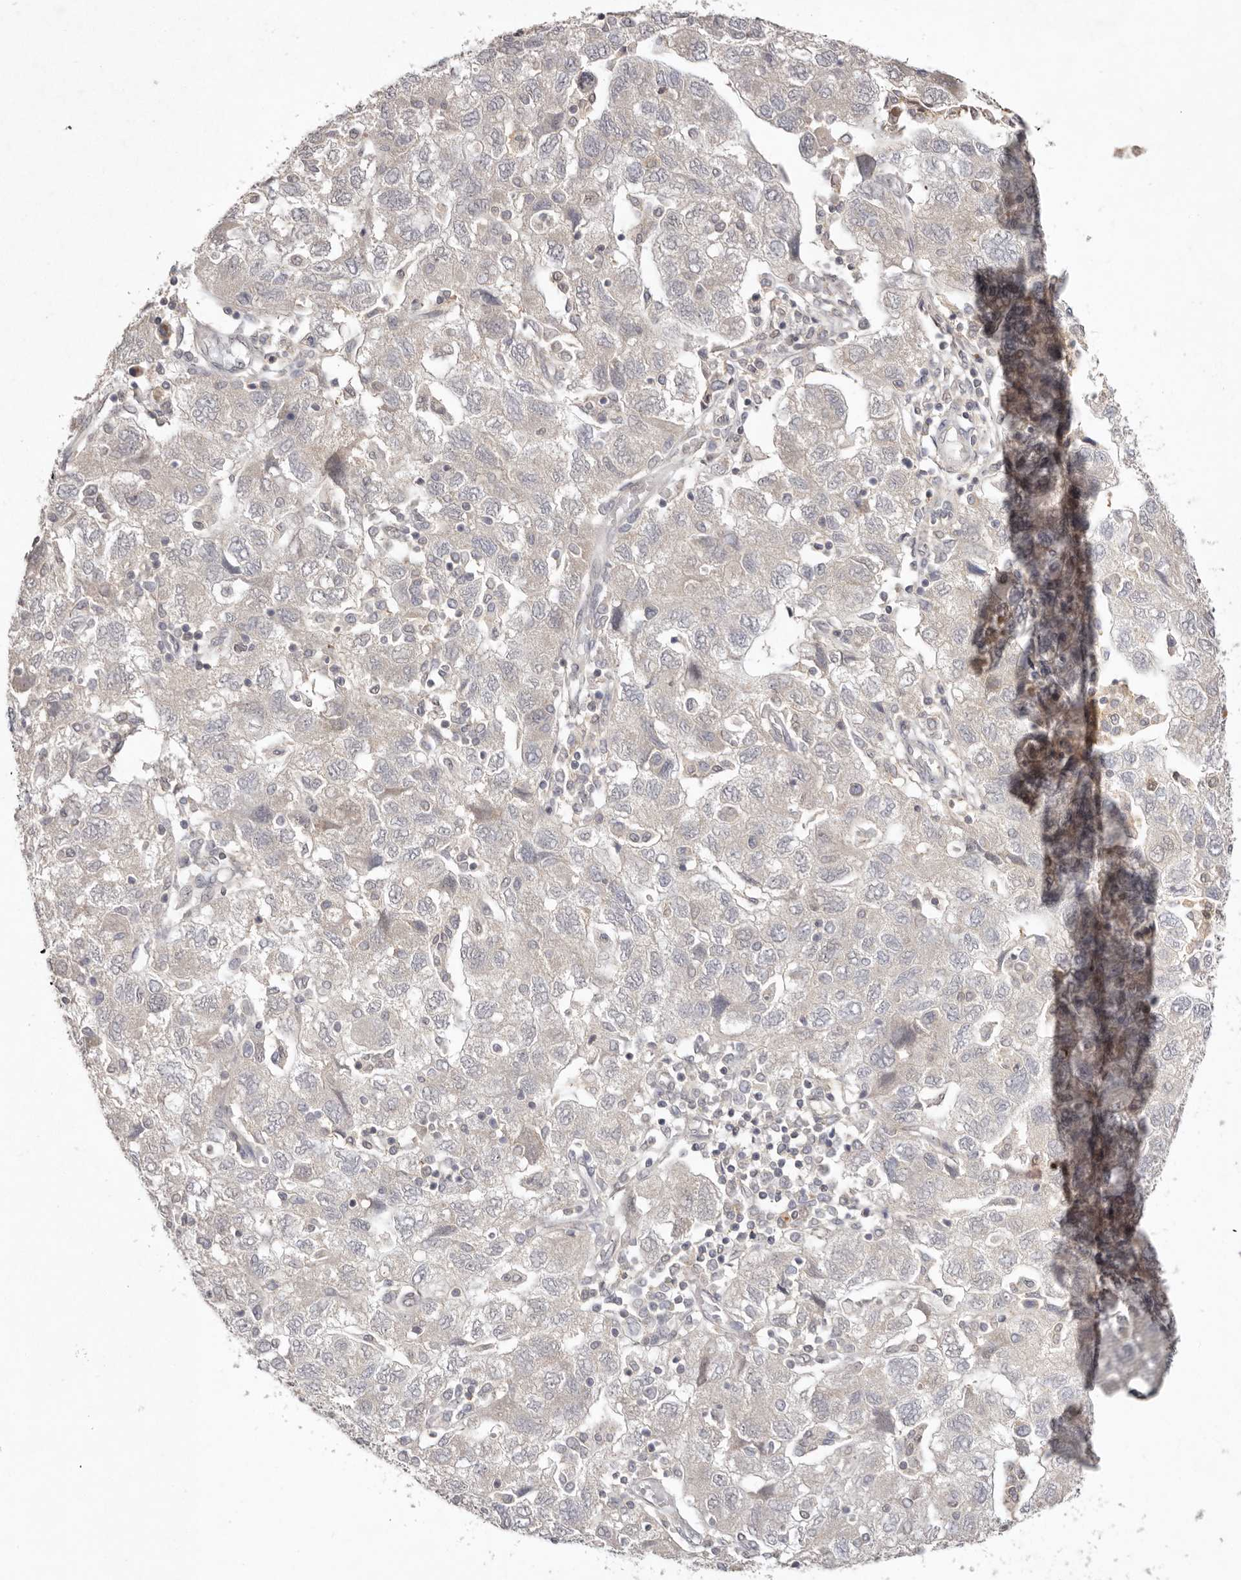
{"staining": {"intensity": "negative", "quantity": "none", "location": "none"}, "tissue": "ovarian cancer", "cell_type": "Tumor cells", "image_type": "cancer", "snomed": [{"axis": "morphology", "description": "Carcinoma, NOS"}, {"axis": "morphology", "description": "Cystadenocarcinoma, serous, NOS"}, {"axis": "topography", "description": "Ovary"}], "caption": "A micrograph of carcinoma (ovarian) stained for a protein exhibits no brown staining in tumor cells. Brightfield microscopy of immunohistochemistry stained with DAB (brown) and hematoxylin (blue), captured at high magnification.", "gene": "TADA1", "patient": {"sex": "female", "age": 69}}